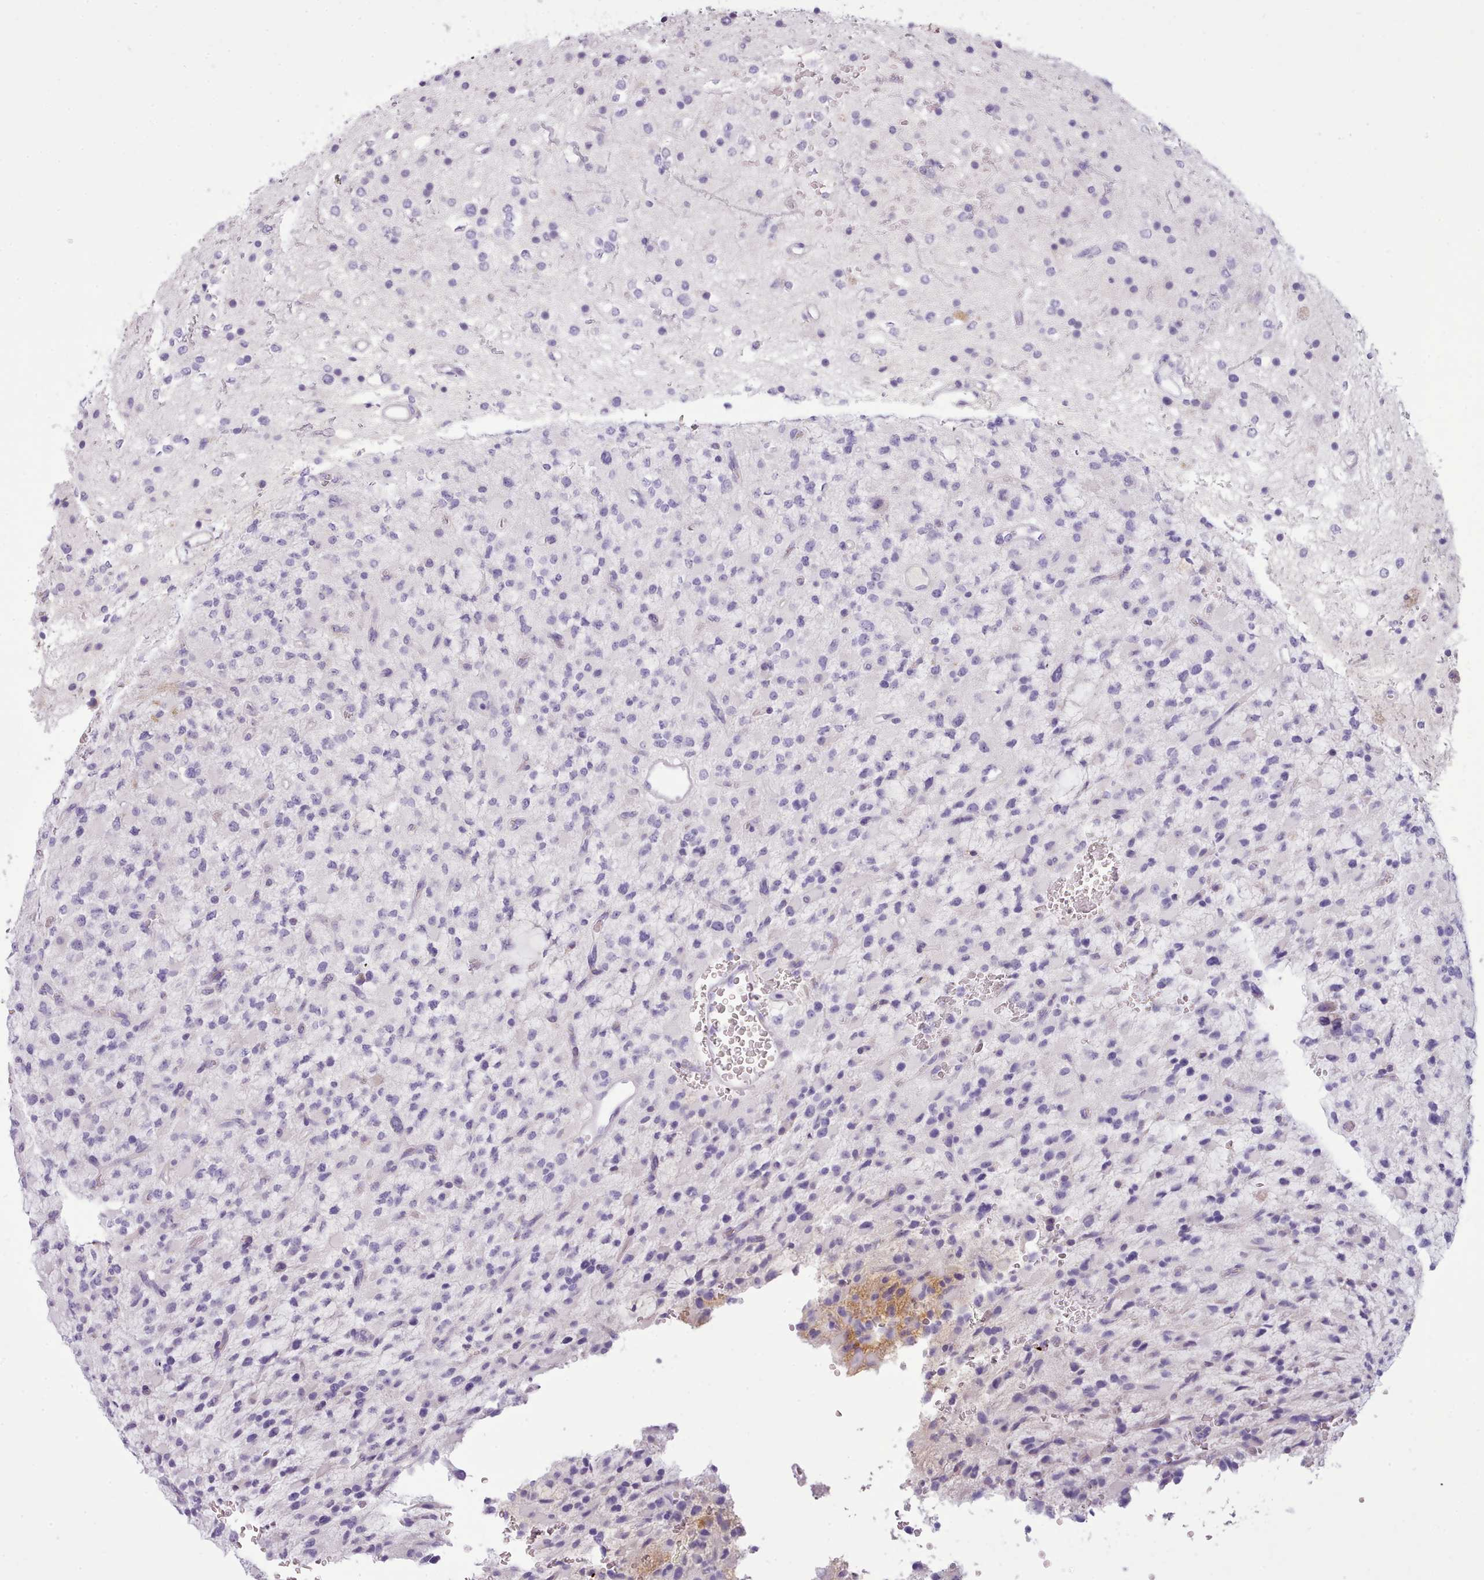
{"staining": {"intensity": "negative", "quantity": "none", "location": "none"}, "tissue": "glioma", "cell_type": "Tumor cells", "image_type": "cancer", "snomed": [{"axis": "morphology", "description": "Glioma, malignant, High grade"}, {"axis": "topography", "description": "Brain"}], "caption": "High-grade glioma (malignant) was stained to show a protein in brown. There is no significant staining in tumor cells. The staining is performed using DAB (3,3'-diaminobenzidine) brown chromogen with nuclei counter-stained in using hematoxylin.", "gene": "CYP2A13", "patient": {"sex": "male", "age": 34}}